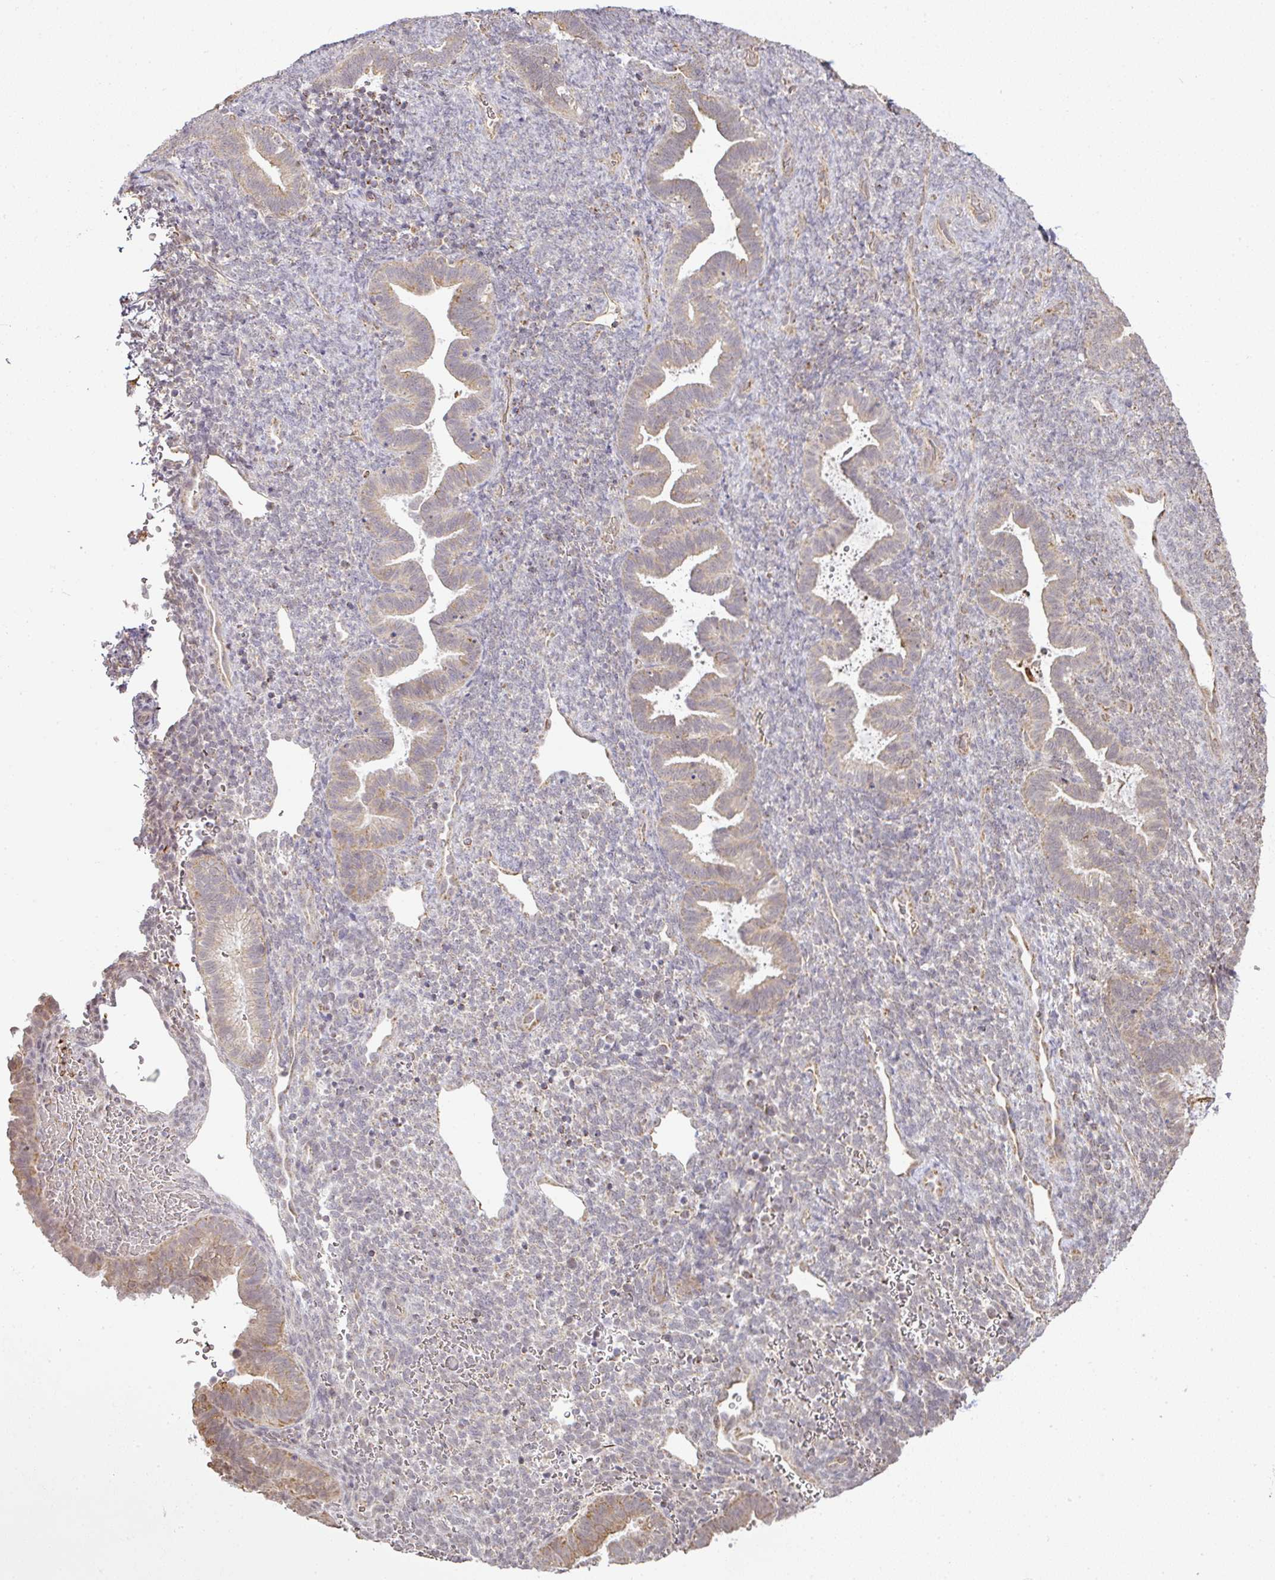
{"staining": {"intensity": "negative", "quantity": "none", "location": "none"}, "tissue": "endometrium", "cell_type": "Cells in endometrial stroma", "image_type": "normal", "snomed": [{"axis": "morphology", "description": "Normal tissue, NOS"}, {"axis": "topography", "description": "Endometrium"}], "caption": "Cells in endometrial stroma are negative for brown protein staining in normal endometrium. (Stains: DAB (3,3'-diaminobenzidine) immunohistochemistry (IHC) with hematoxylin counter stain, Microscopy: brightfield microscopy at high magnification).", "gene": "MYOM2", "patient": {"sex": "female", "age": 34}}